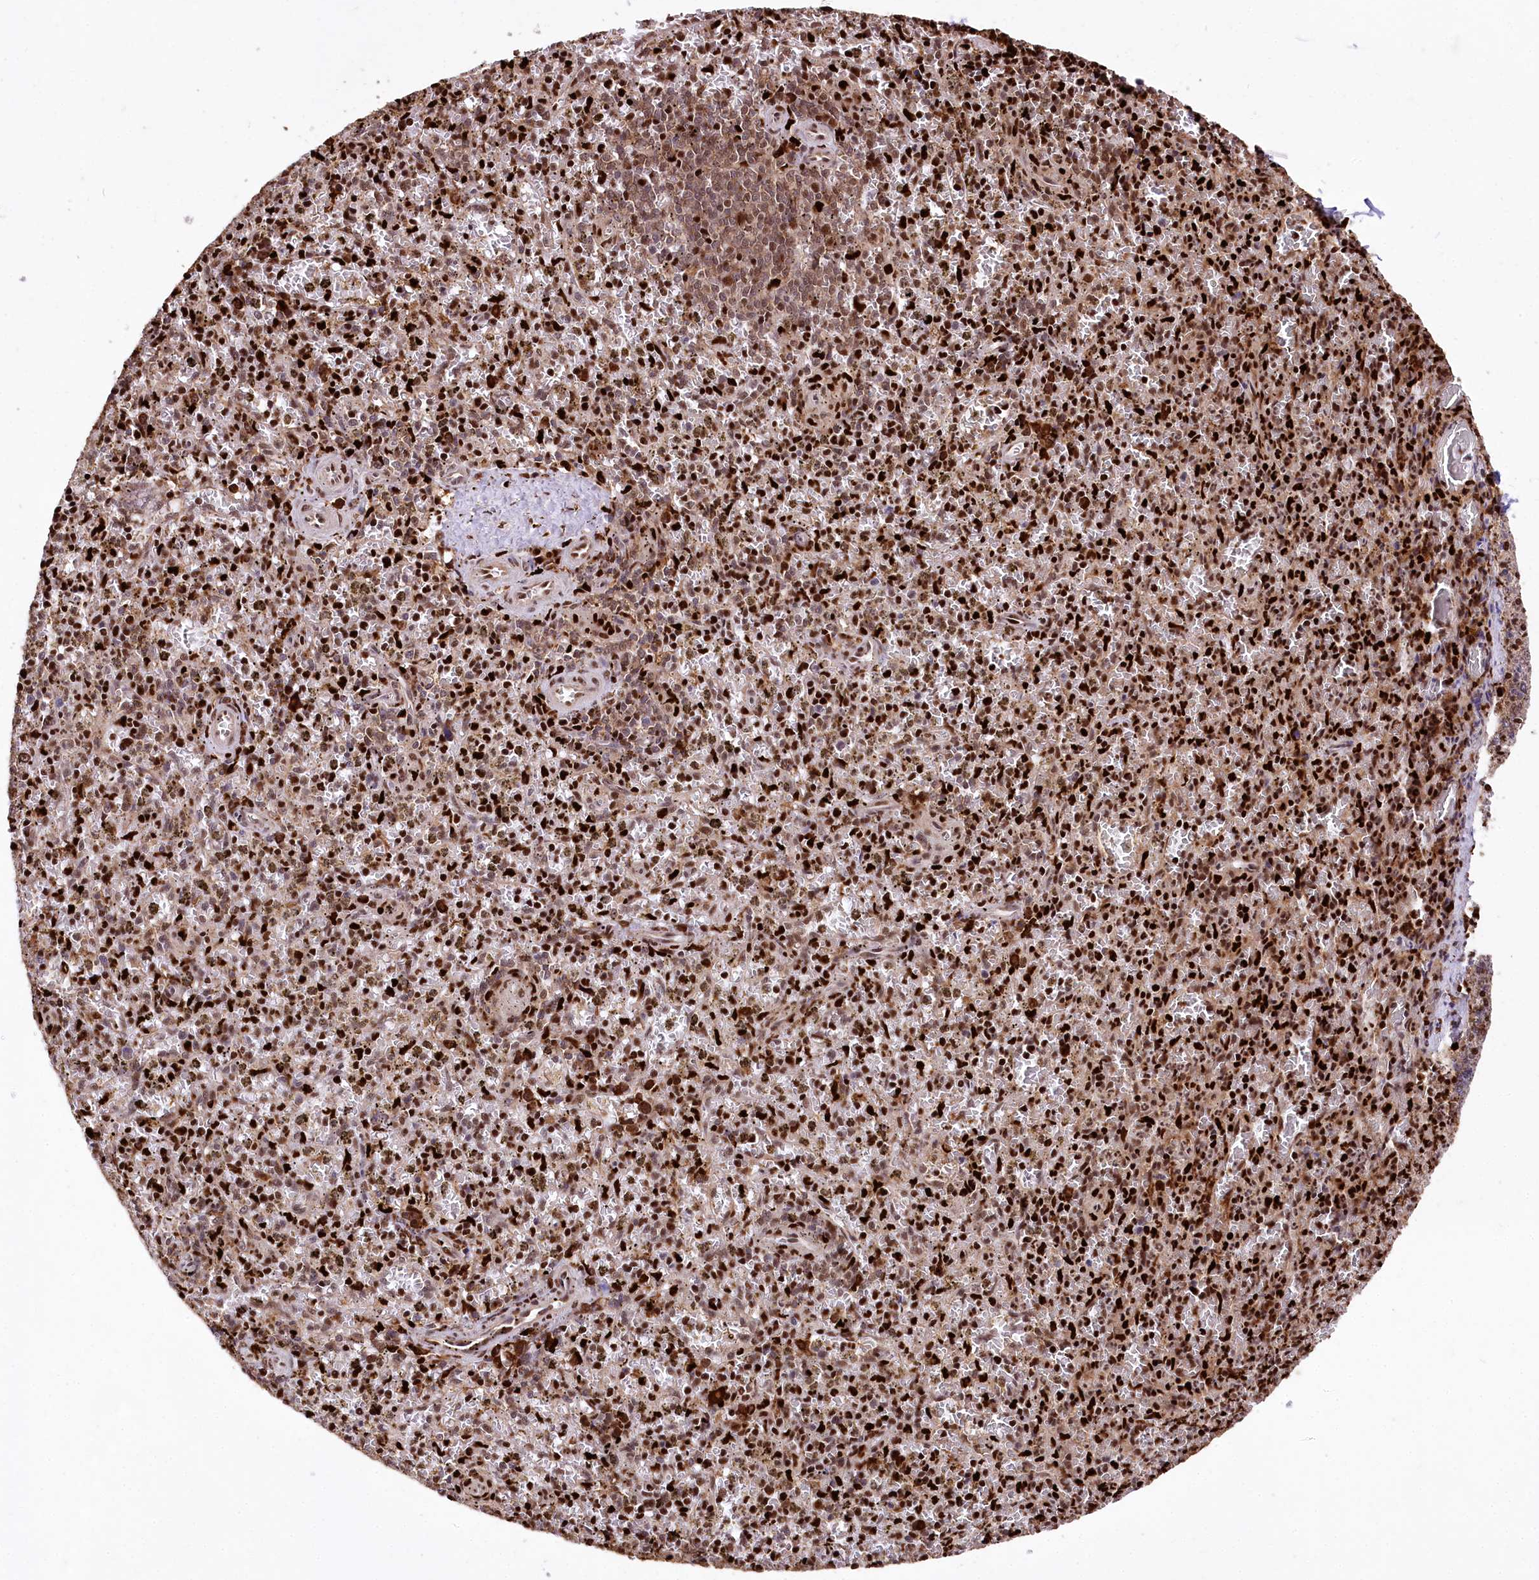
{"staining": {"intensity": "strong", "quantity": ">75%", "location": "nuclear"}, "tissue": "spleen", "cell_type": "Cells in red pulp", "image_type": "normal", "snomed": [{"axis": "morphology", "description": "Normal tissue, NOS"}, {"axis": "topography", "description": "Spleen"}], "caption": "This is a micrograph of immunohistochemistry staining of unremarkable spleen, which shows strong positivity in the nuclear of cells in red pulp.", "gene": "FIGN", "patient": {"sex": "male", "age": 72}}